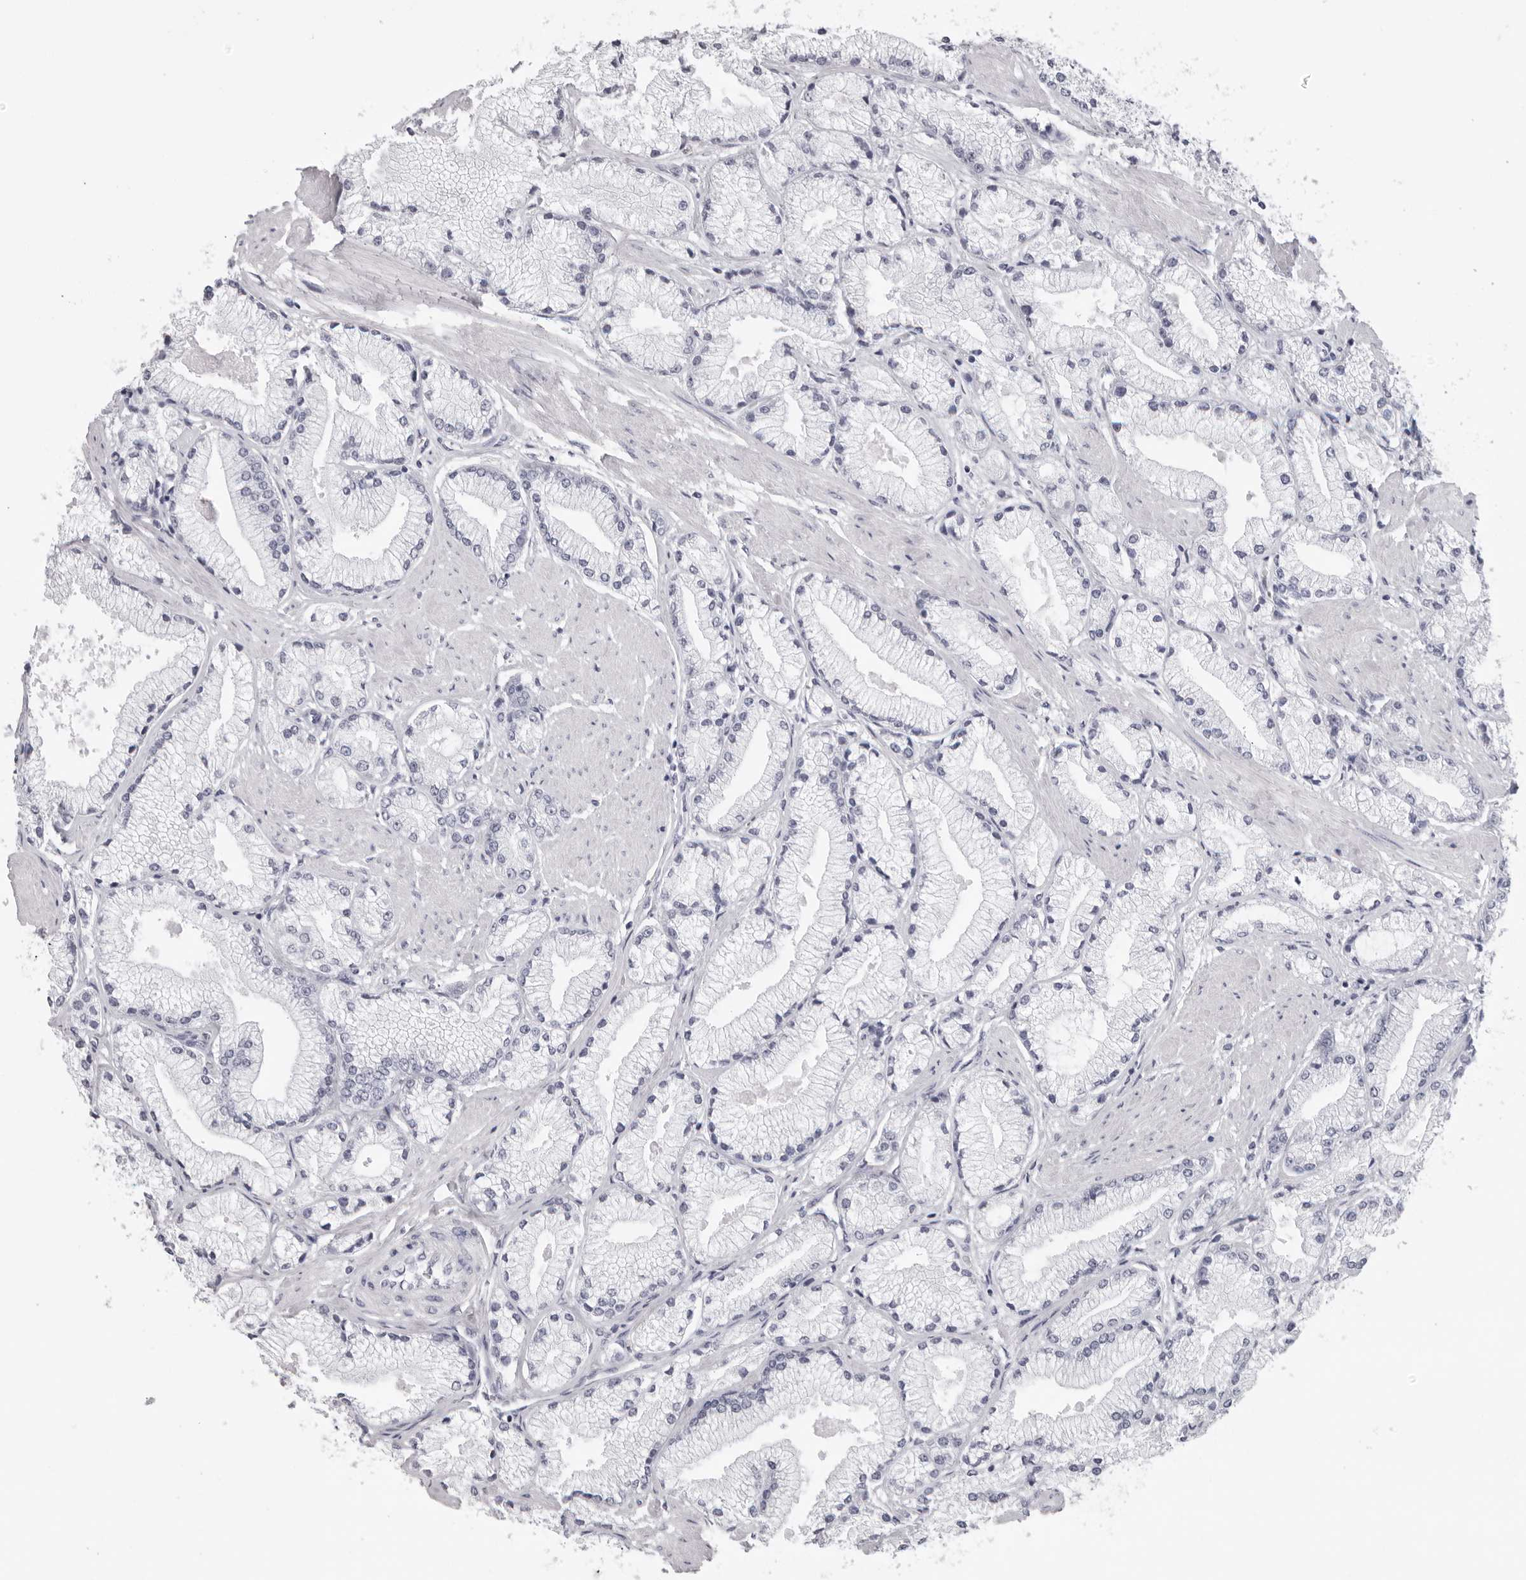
{"staining": {"intensity": "negative", "quantity": "none", "location": "none"}, "tissue": "prostate cancer", "cell_type": "Tumor cells", "image_type": "cancer", "snomed": [{"axis": "morphology", "description": "Adenocarcinoma, High grade"}, {"axis": "topography", "description": "Prostate"}], "caption": "A histopathology image of prostate high-grade adenocarcinoma stained for a protein demonstrates no brown staining in tumor cells.", "gene": "DNALI1", "patient": {"sex": "male", "age": 50}}